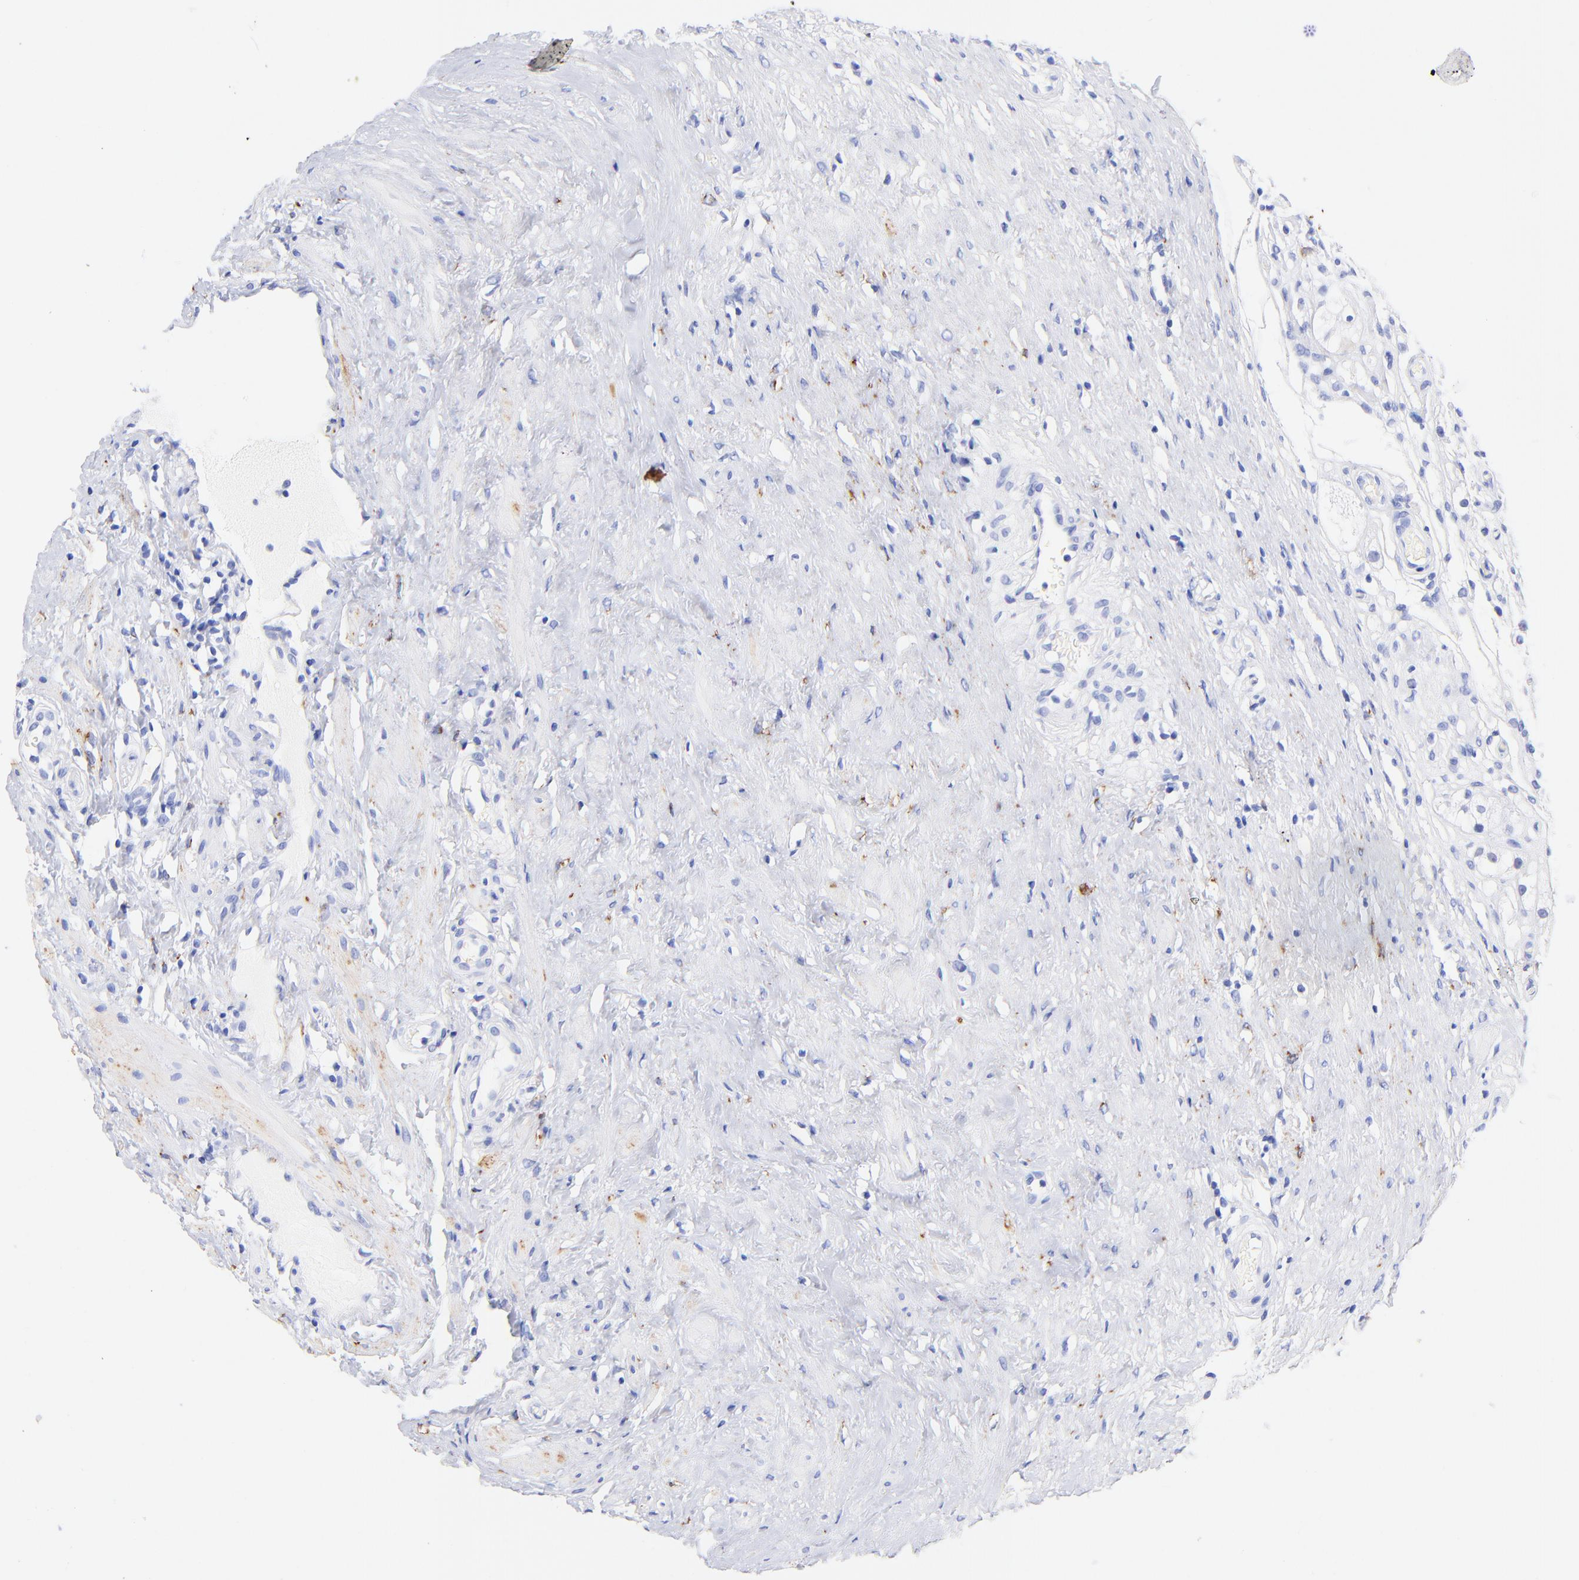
{"staining": {"intensity": "negative", "quantity": "none", "location": "none"}, "tissue": "testis cancer", "cell_type": "Tumor cells", "image_type": "cancer", "snomed": [{"axis": "morphology", "description": "Seminoma, NOS"}, {"axis": "topography", "description": "Testis"}], "caption": "Immunohistochemistry histopathology image of neoplastic tissue: testis cancer stained with DAB shows no significant protein positivity in tumor cells.", "gene": "KRT19", "patient": {"sex": "male", "age": 35}}